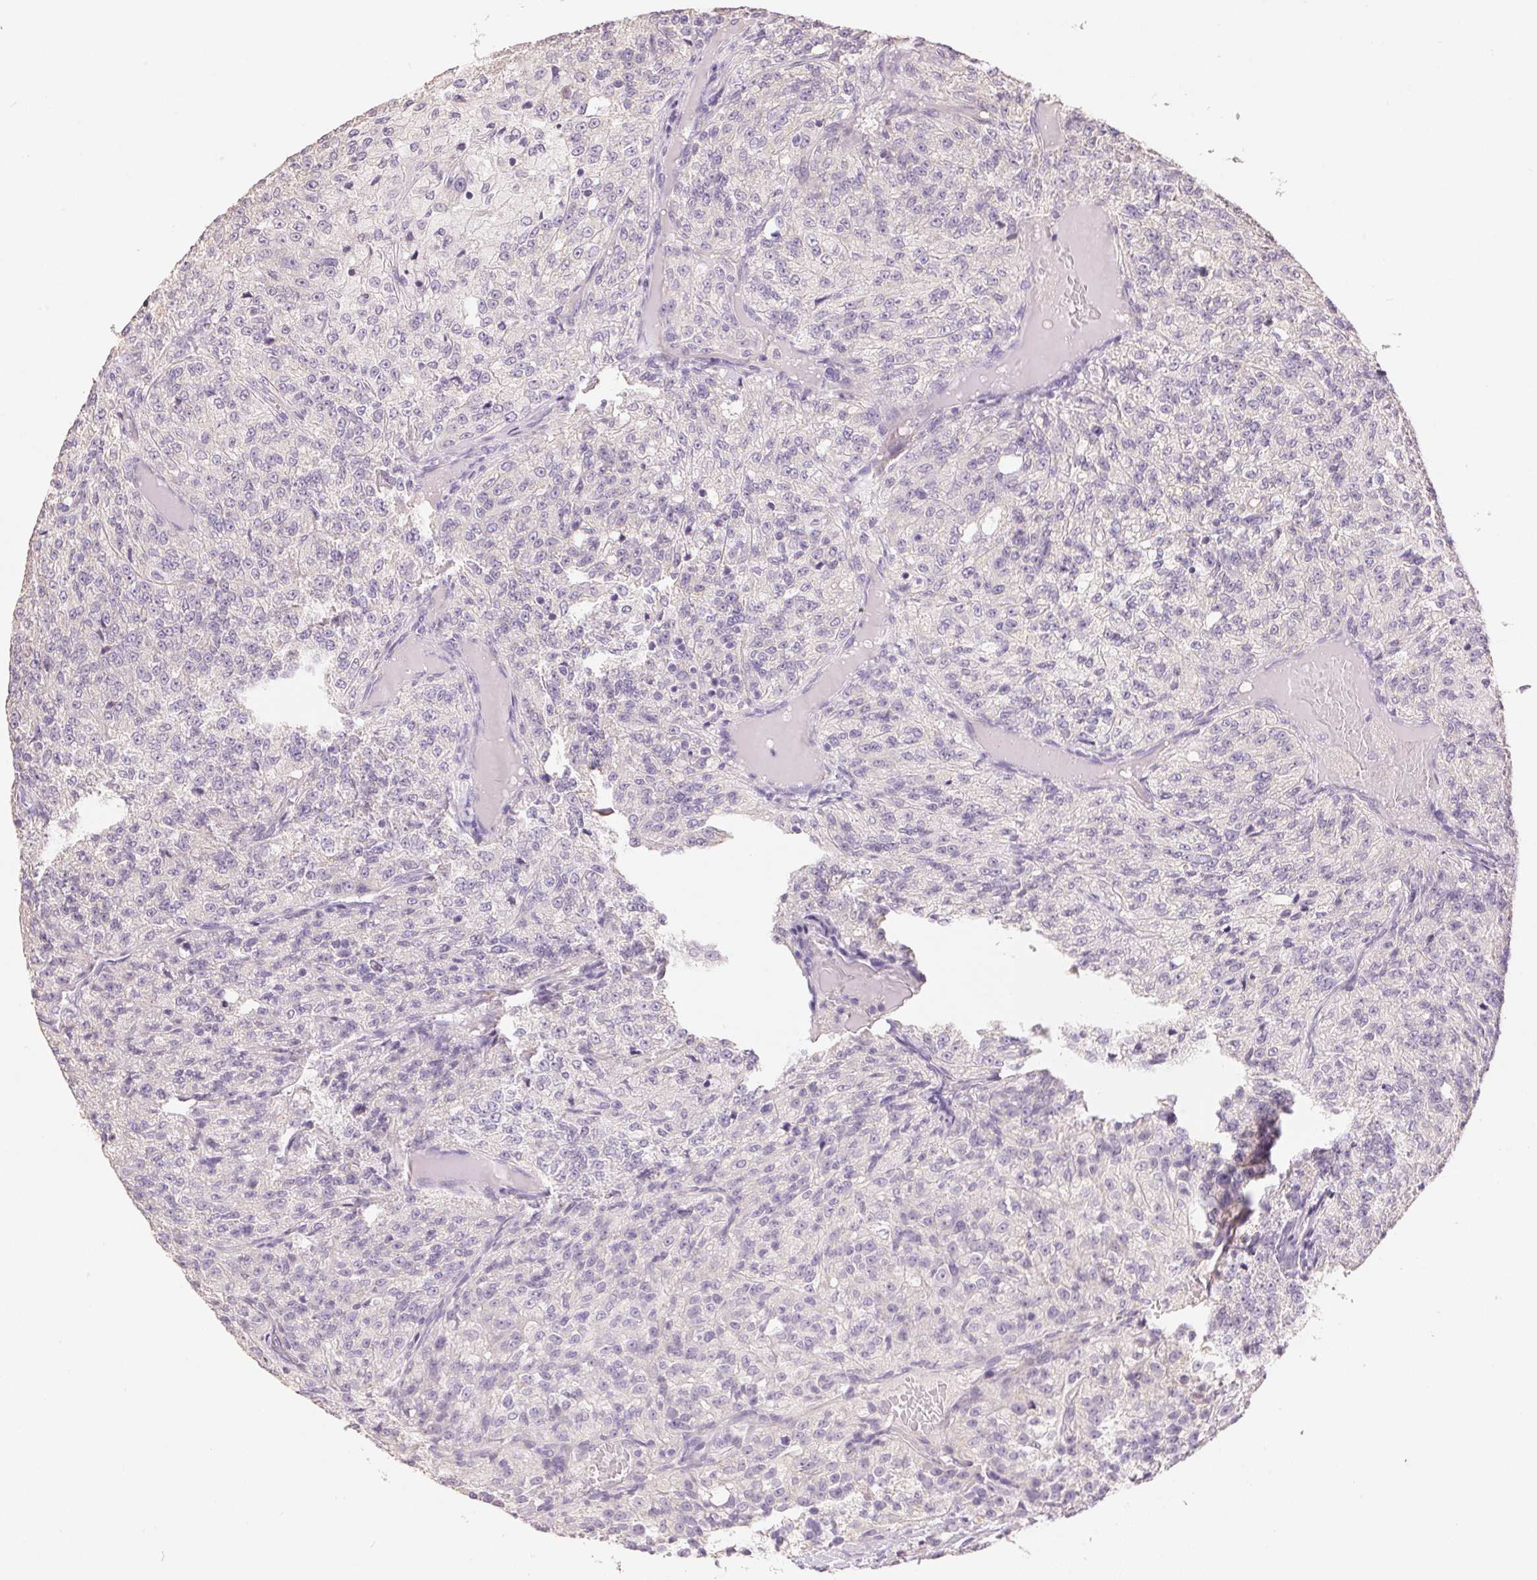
{"staining": {"intensity": "negative", "quantity": "none", "location": "none"}, "tissue": "renal cancer", "cell_type": "Tumor cells", "image_type": "cancer", "snomed": [{"axis": "morphology", "description": "Adenocarcinoma, NOS"}, {"axis": "topography", "description": "Kidney"}], "caption": "Photomicrograph shows no protein expression in tumor cells of renal adenocarcinoma tissue.", "gene": "LYZL6", "patient": {"sex": "female", "age": 63}}